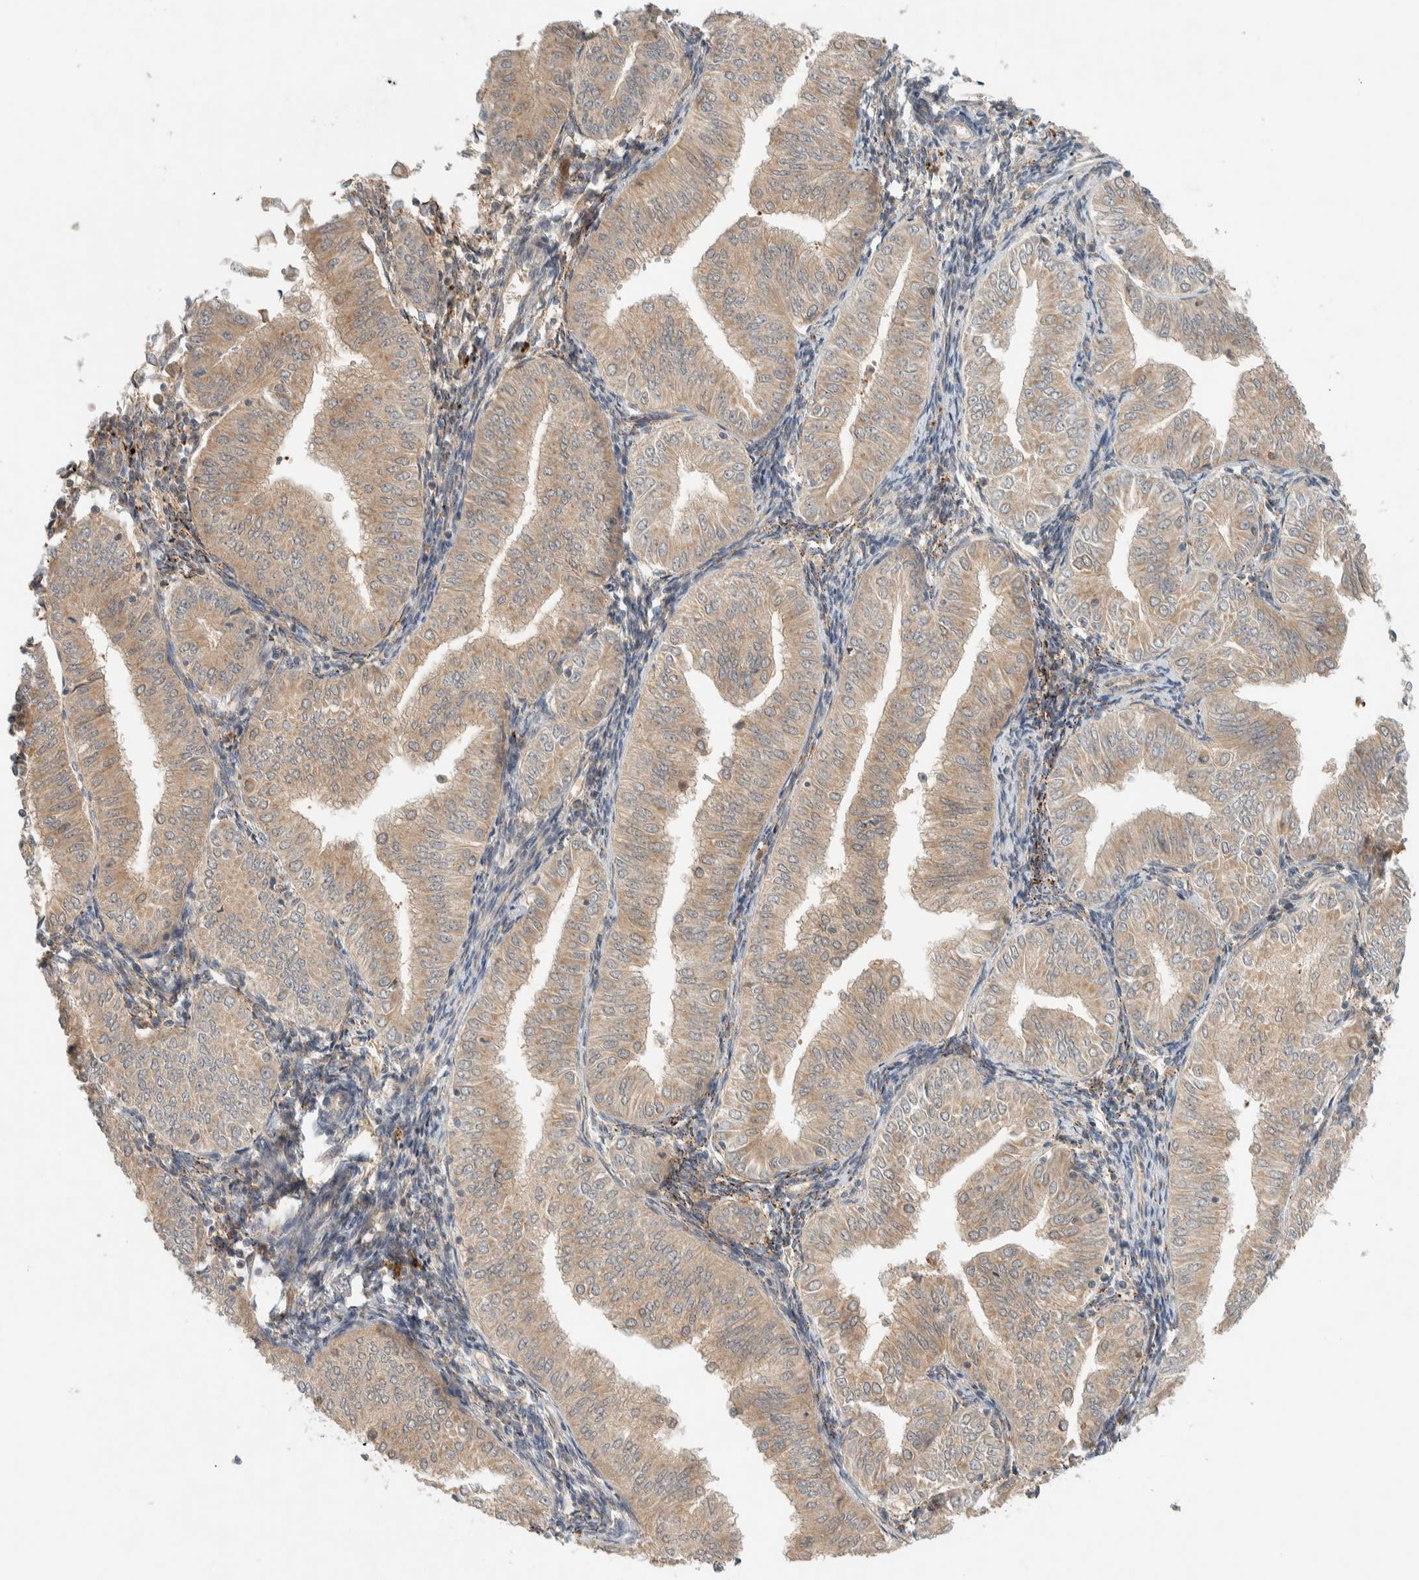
{"staining": {"intensity": "moderate", "quantity": ">75%", "location": "cytoplasmic/membranous"}, "tissue": "endometrial cancer", "cell_type": "Tumor cells", "image_type": "cancer", "snomed": [{"axis": "morphology", "description": "Normal tissue, NOS"}, {"axis": "morphology", "description": "Adenocarcinoma, NOS"}, {"axis": "topography", "description": "Endometrium"}], "caption": "An immunohistochemistry image of neoplastic tissue is shown. Protein staining in brown labels moderate cytoplasmic/membranous positivity in endometrial cancer (adenocarcinoma) within tumor cells.", "gene": "FAM167A", "patient": {"sex": "female", "age": 53}}